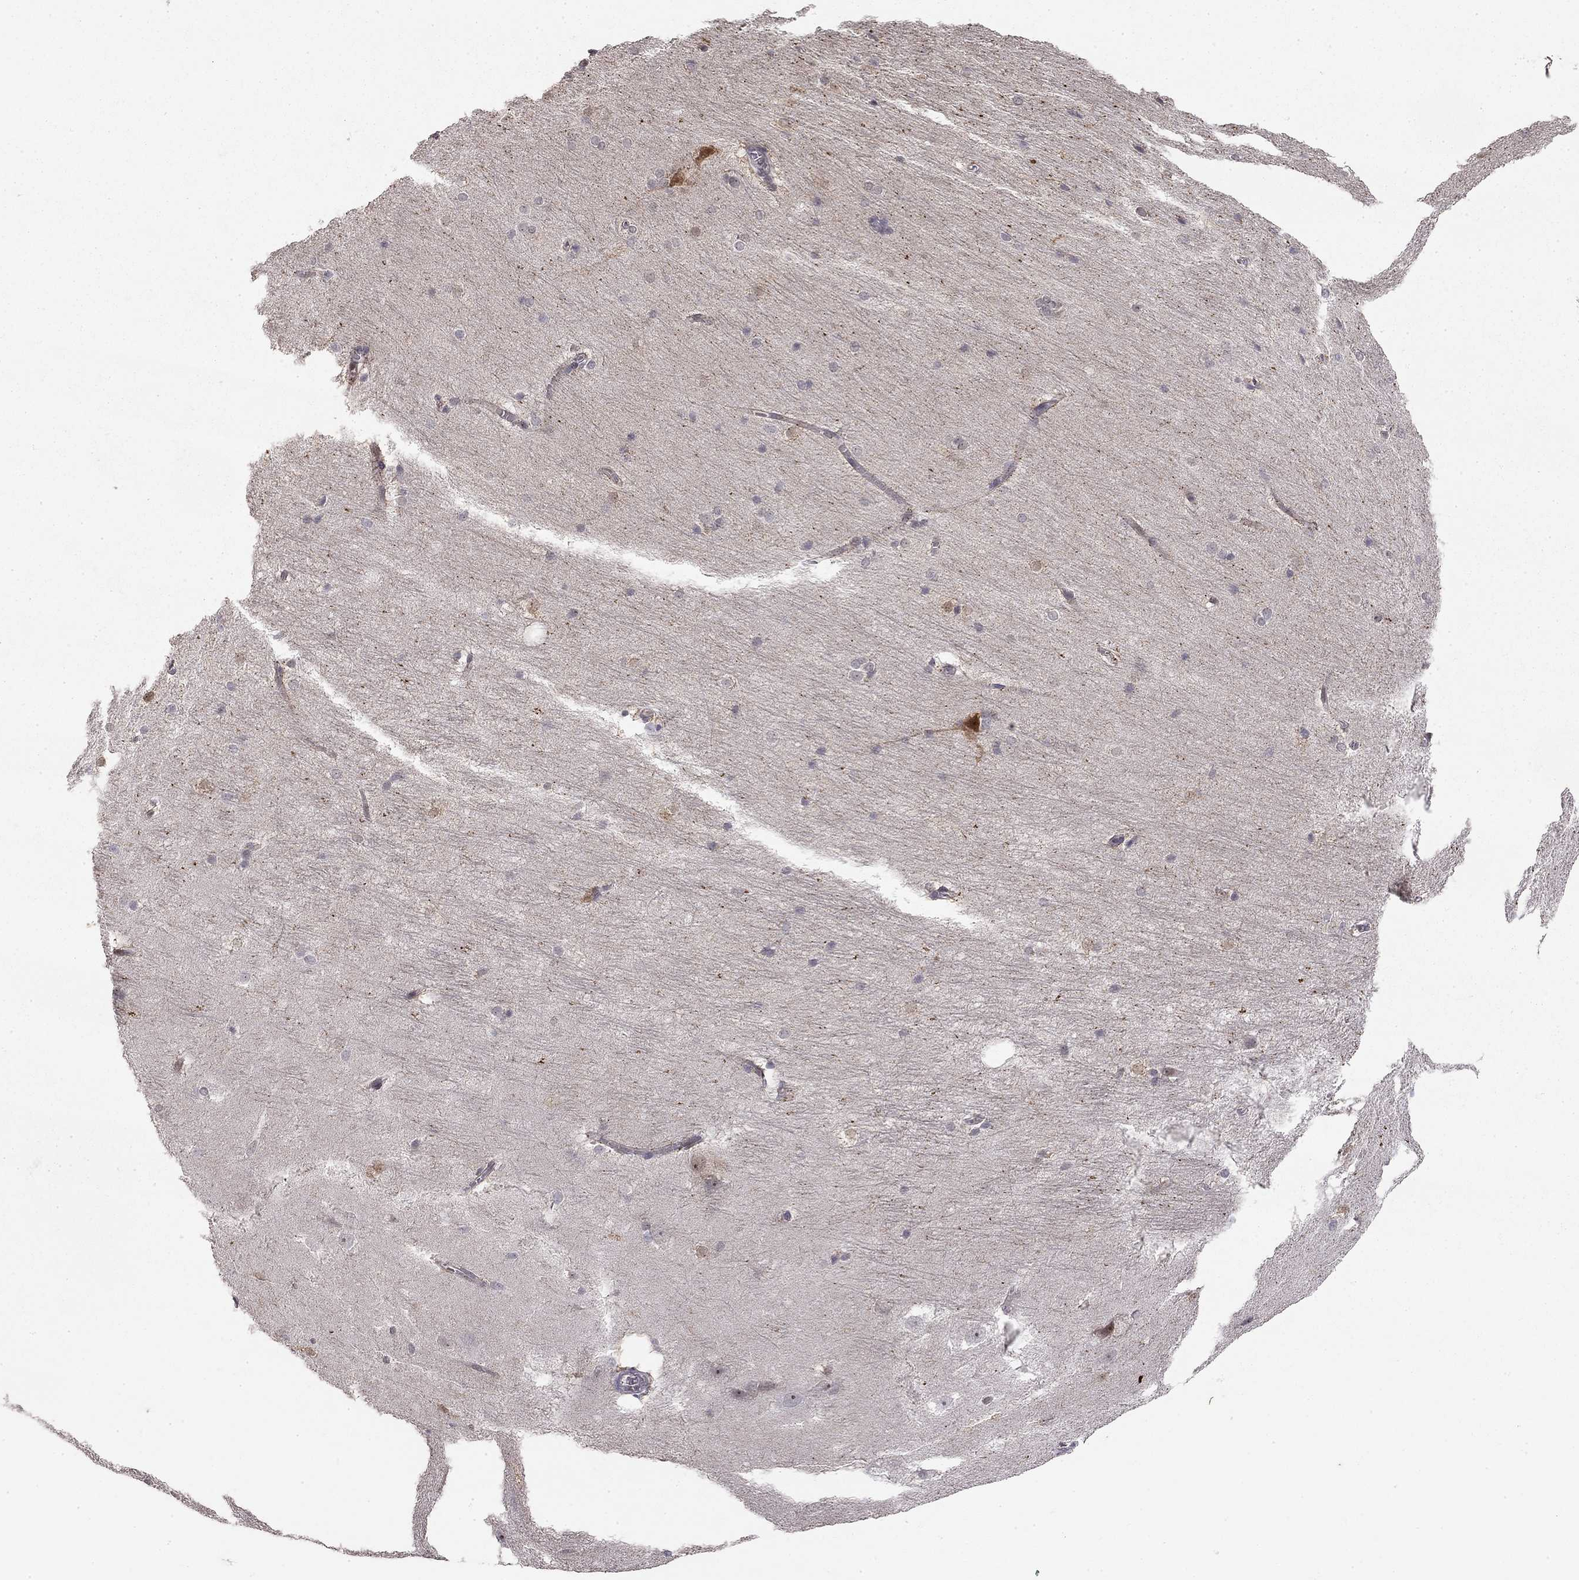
{"staining": {"intensity": "negative", "quantity": "none", "location": "none"}, "tissue": "hippocampus", "cell_type": "Glial cells", "image_type": "normal", "snomed": [{"axis": "morphology", "description": "Normal tissue, NOS"}, {"axis": "topography", "description": "Cerebral cortex"}, {"axis": "topography", "description": "Hippocampus"}], "caption": "Hippocampus stained for a protein using immunohistochemistry displays no positivity glial cells.", "gene": "STXBP6", "patient": {"sex": "female", "age": 19}}